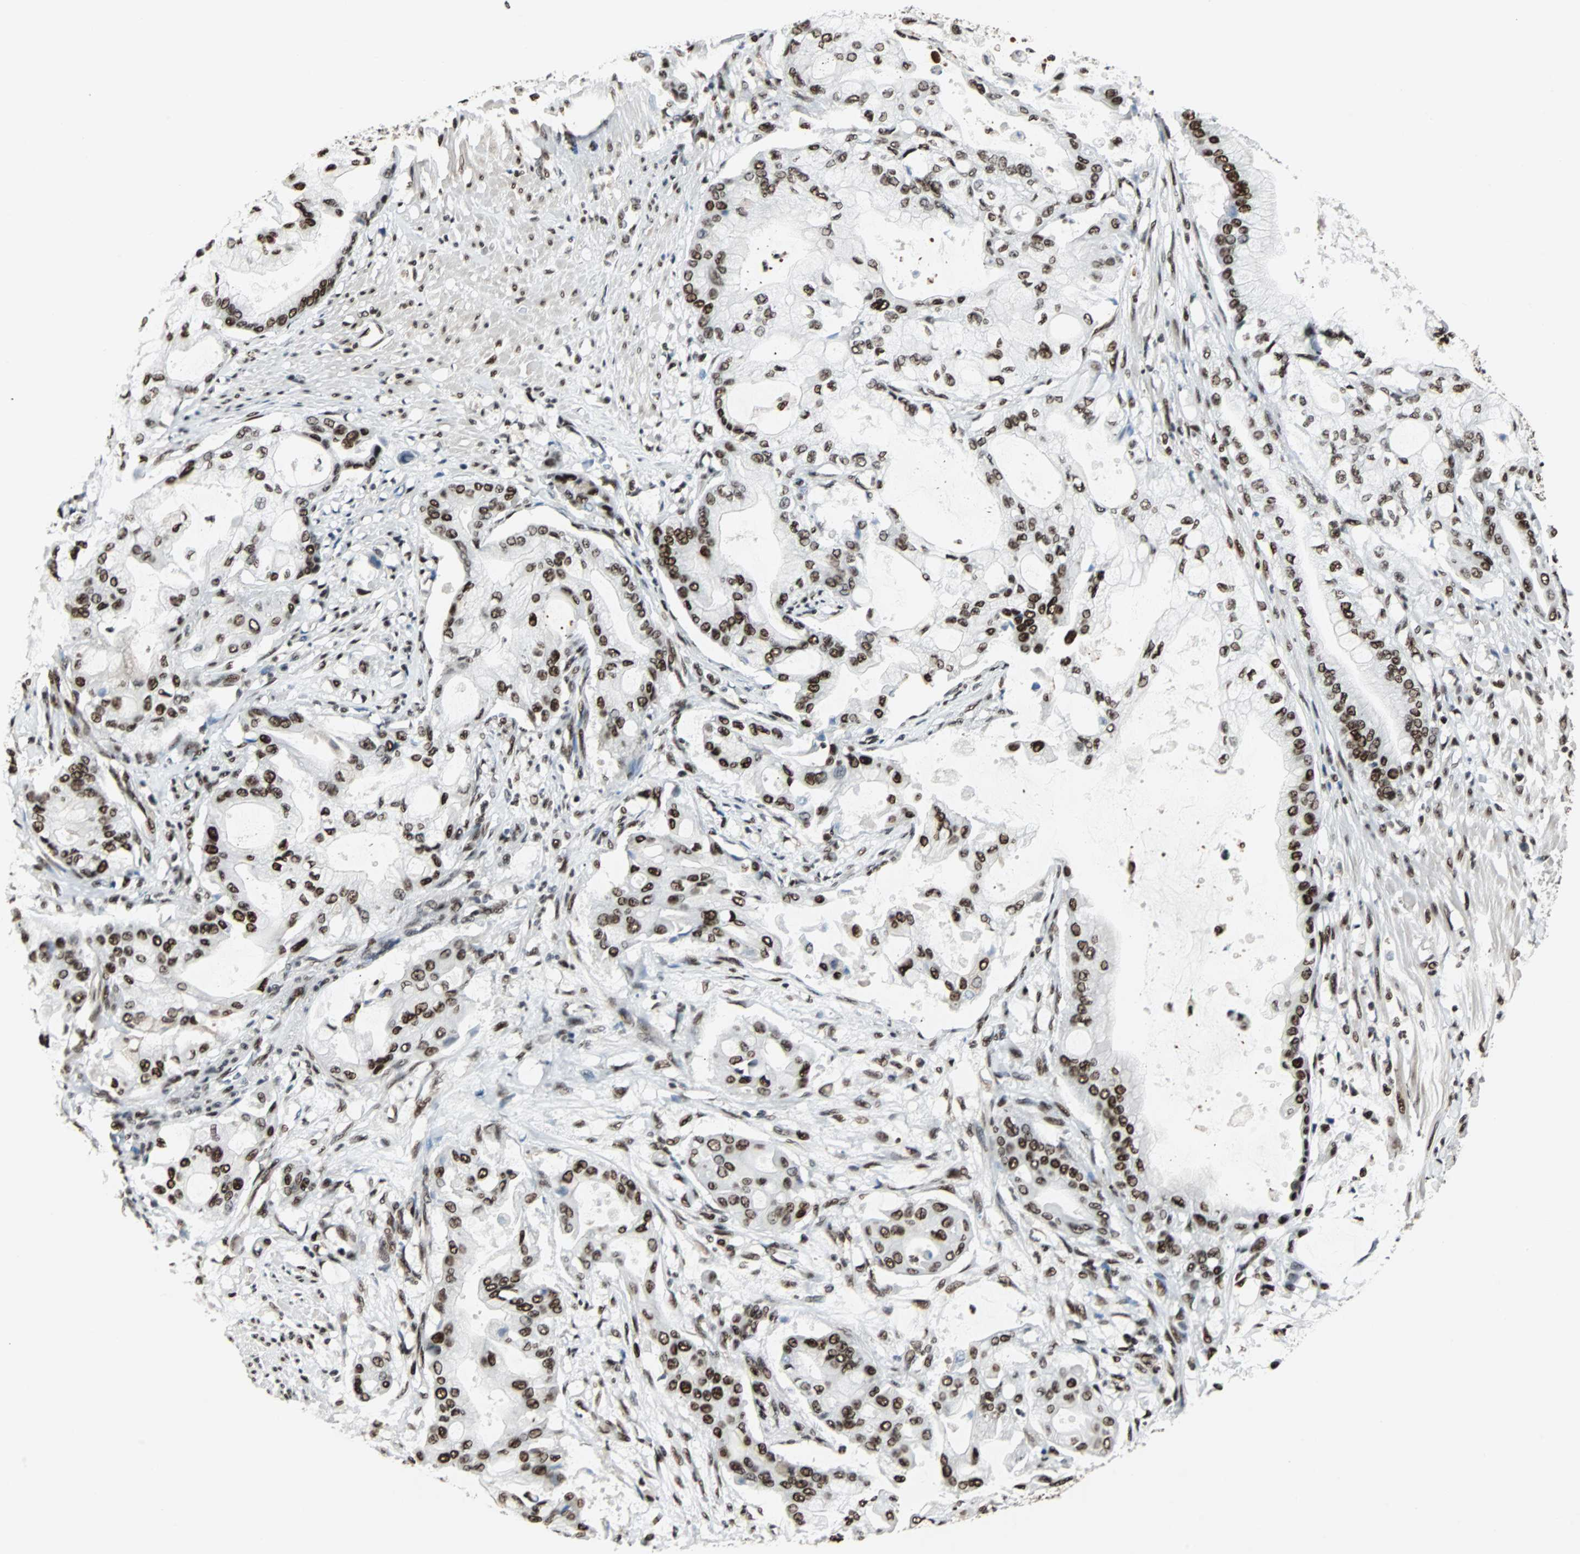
{"staining": {"intensity": "strong", "quantity": ">75%", "location": "nuclear"}, "tissue": "pancreatic cancer", "cell_type": "Tumor cells", "image_type": "cancer", "snomed": [{"axis": "morphology", "description": "Adenocarcinoma, NOS"}, {"axis": "morphology", "description": "Adenocarcinoma, metastatic, NOS"}, {"axis": "topography", "description": "Lymph node"}, {"axis": "topography", "description": "Pancreas"}, {"axis": "topography", "description": "Duodenum"}], "caption": "Tumor cells demonstrate high levels of strong nuclear expression in approximately >75% of cells in pancreatic cancer (adenocarcinoma).", "gene": "XRCC4", "patient": {"sex": "female", "age": 64}}